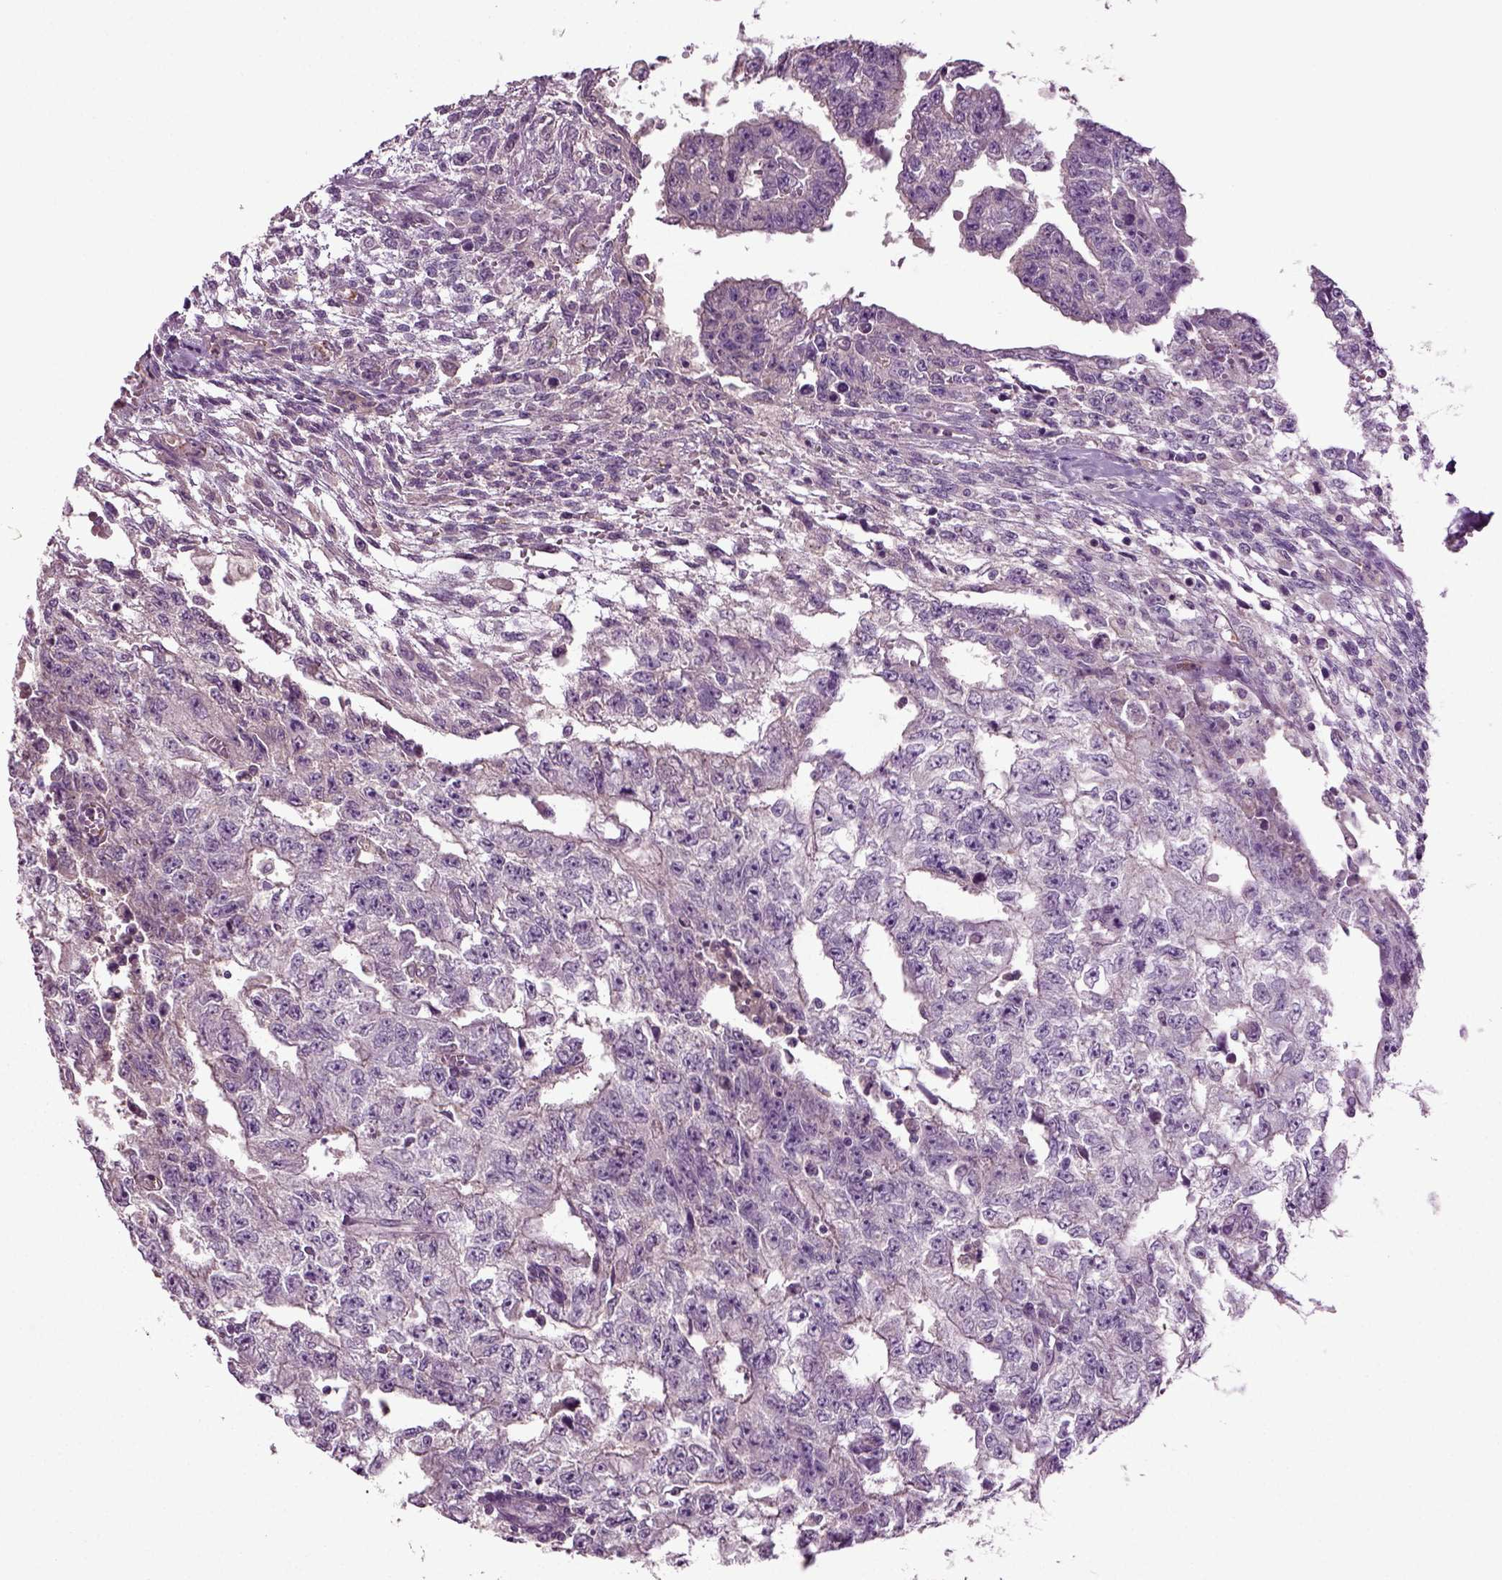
{"staining": {"intensity": "negative", "quantity": "none", "location": "none"}, "tissue": "testis cancer", "cell_type": "Tumor cells", "image_type": "cancer", "snomed": [{"axis": "morphology", "description": "Carcinoma, Embryonal, NOS"}, {"axis": "morphology", "description": "Teratoma, malignant, NOS"}, {"axis": "topography", "description": "Testis"}], "caption": "IHC photomicrograph of neoplastic tissue: human testis embryonal carcinoma stained with DAB (3,3'-diaminobenzidine) exhibits no significant protein staining in tumor cells. Nuclei are stained in blue.", "gene": "DEFB118", "patient": {"sex": "male", "age": 24}}